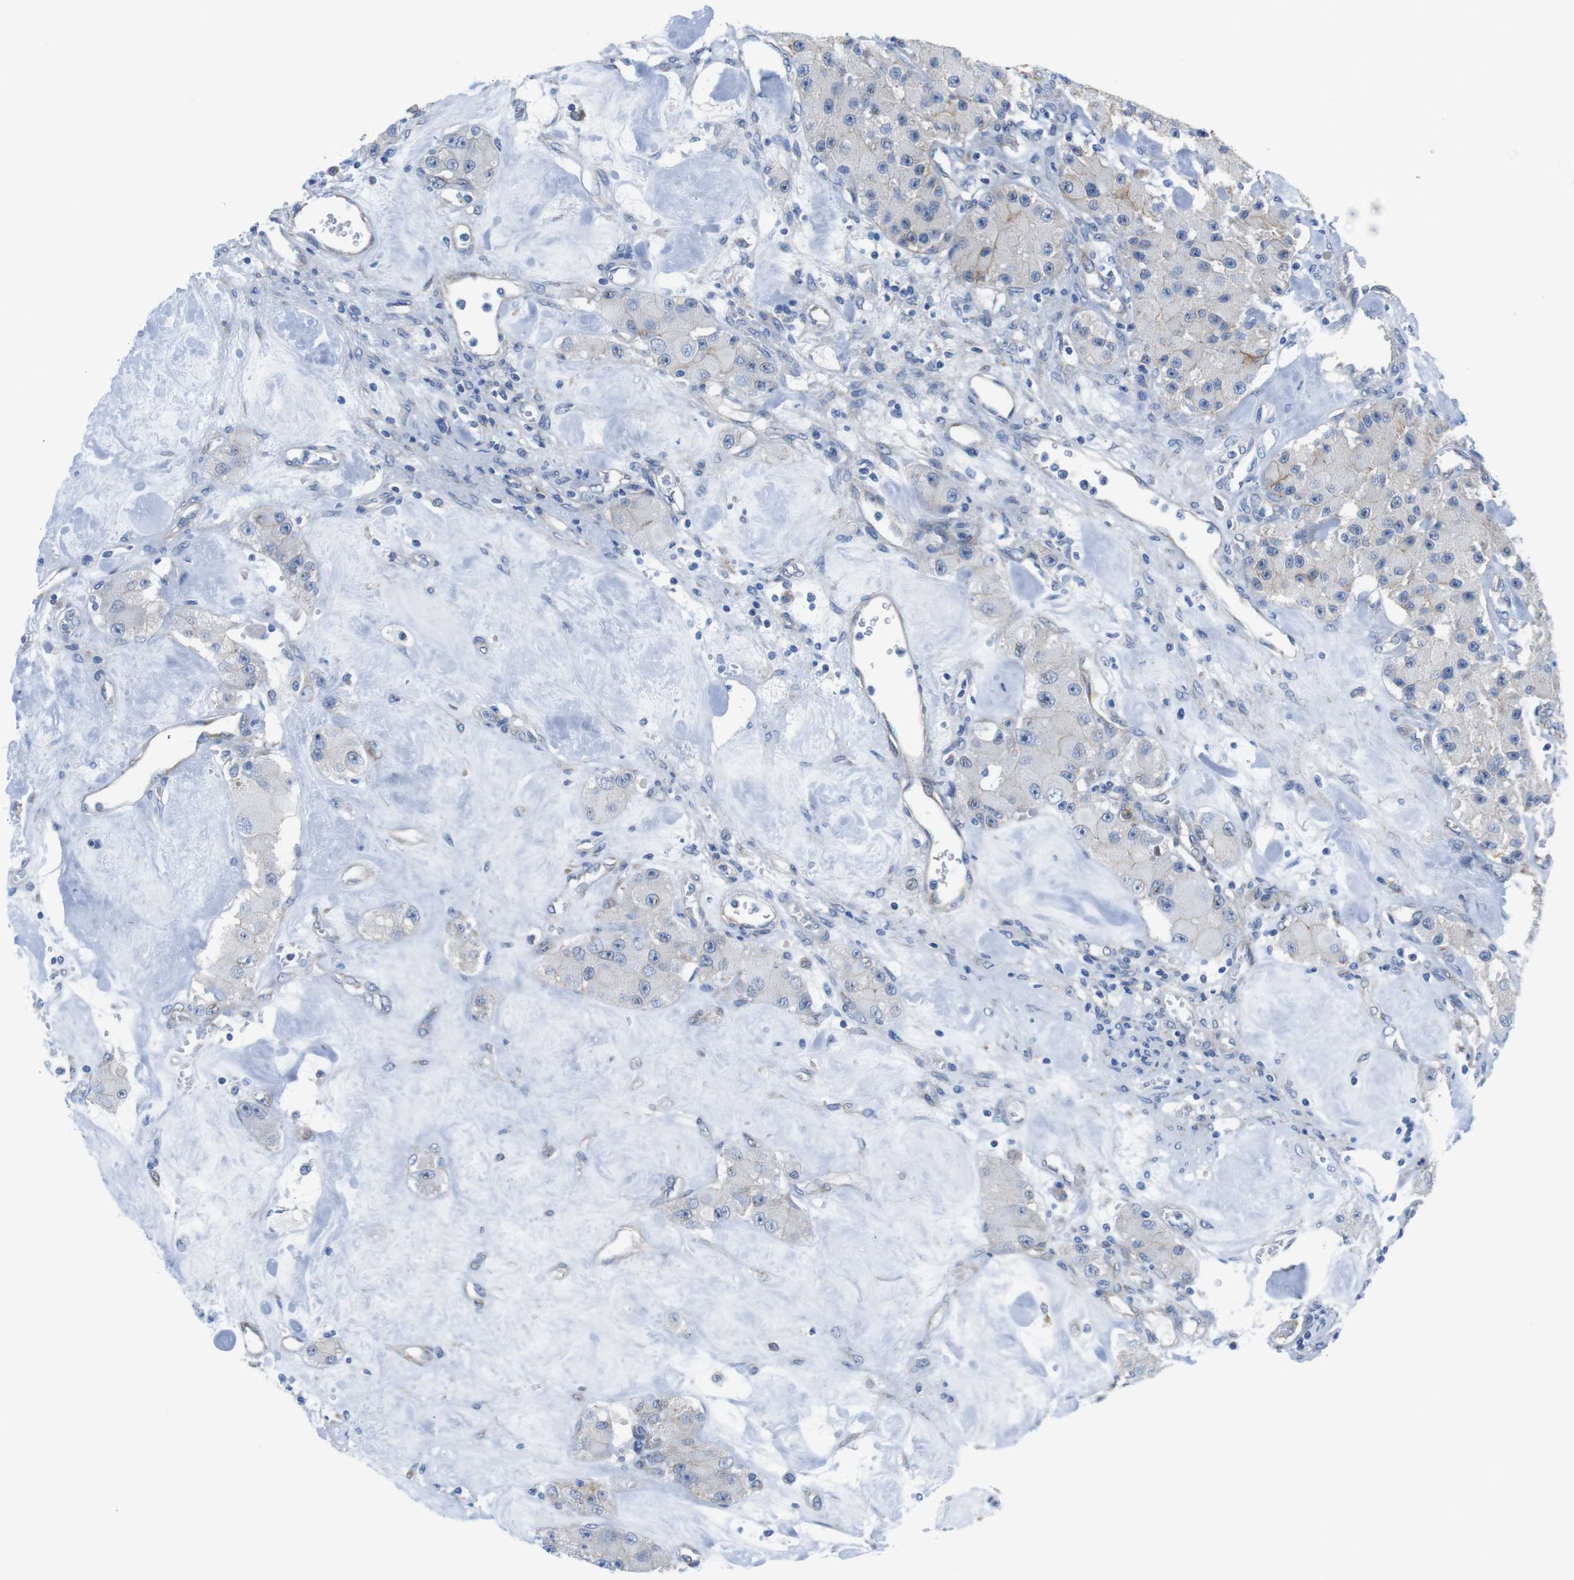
{"staining": {"intensity": "weak", "quantity": "<25%", "location": "cytoplasmic/membranous"}, "tissue": "carcinoid", "cell_type": "Tumor cells", "image_type": "cancer", "snomed": [{"axis": "morphology", "description": "Carcinoid, malignant, NOS"}, {"axis": "topography", "description": "Pancreas"}], "caption": "High power microscopy histopathology image of an IHC micrograph of malignant carcinoid, revealing no significant positivity in tumor cells. Nuclei are stained in blue.", "gene": "CDH8", "patient": {"sex": "male", "age": 41}}